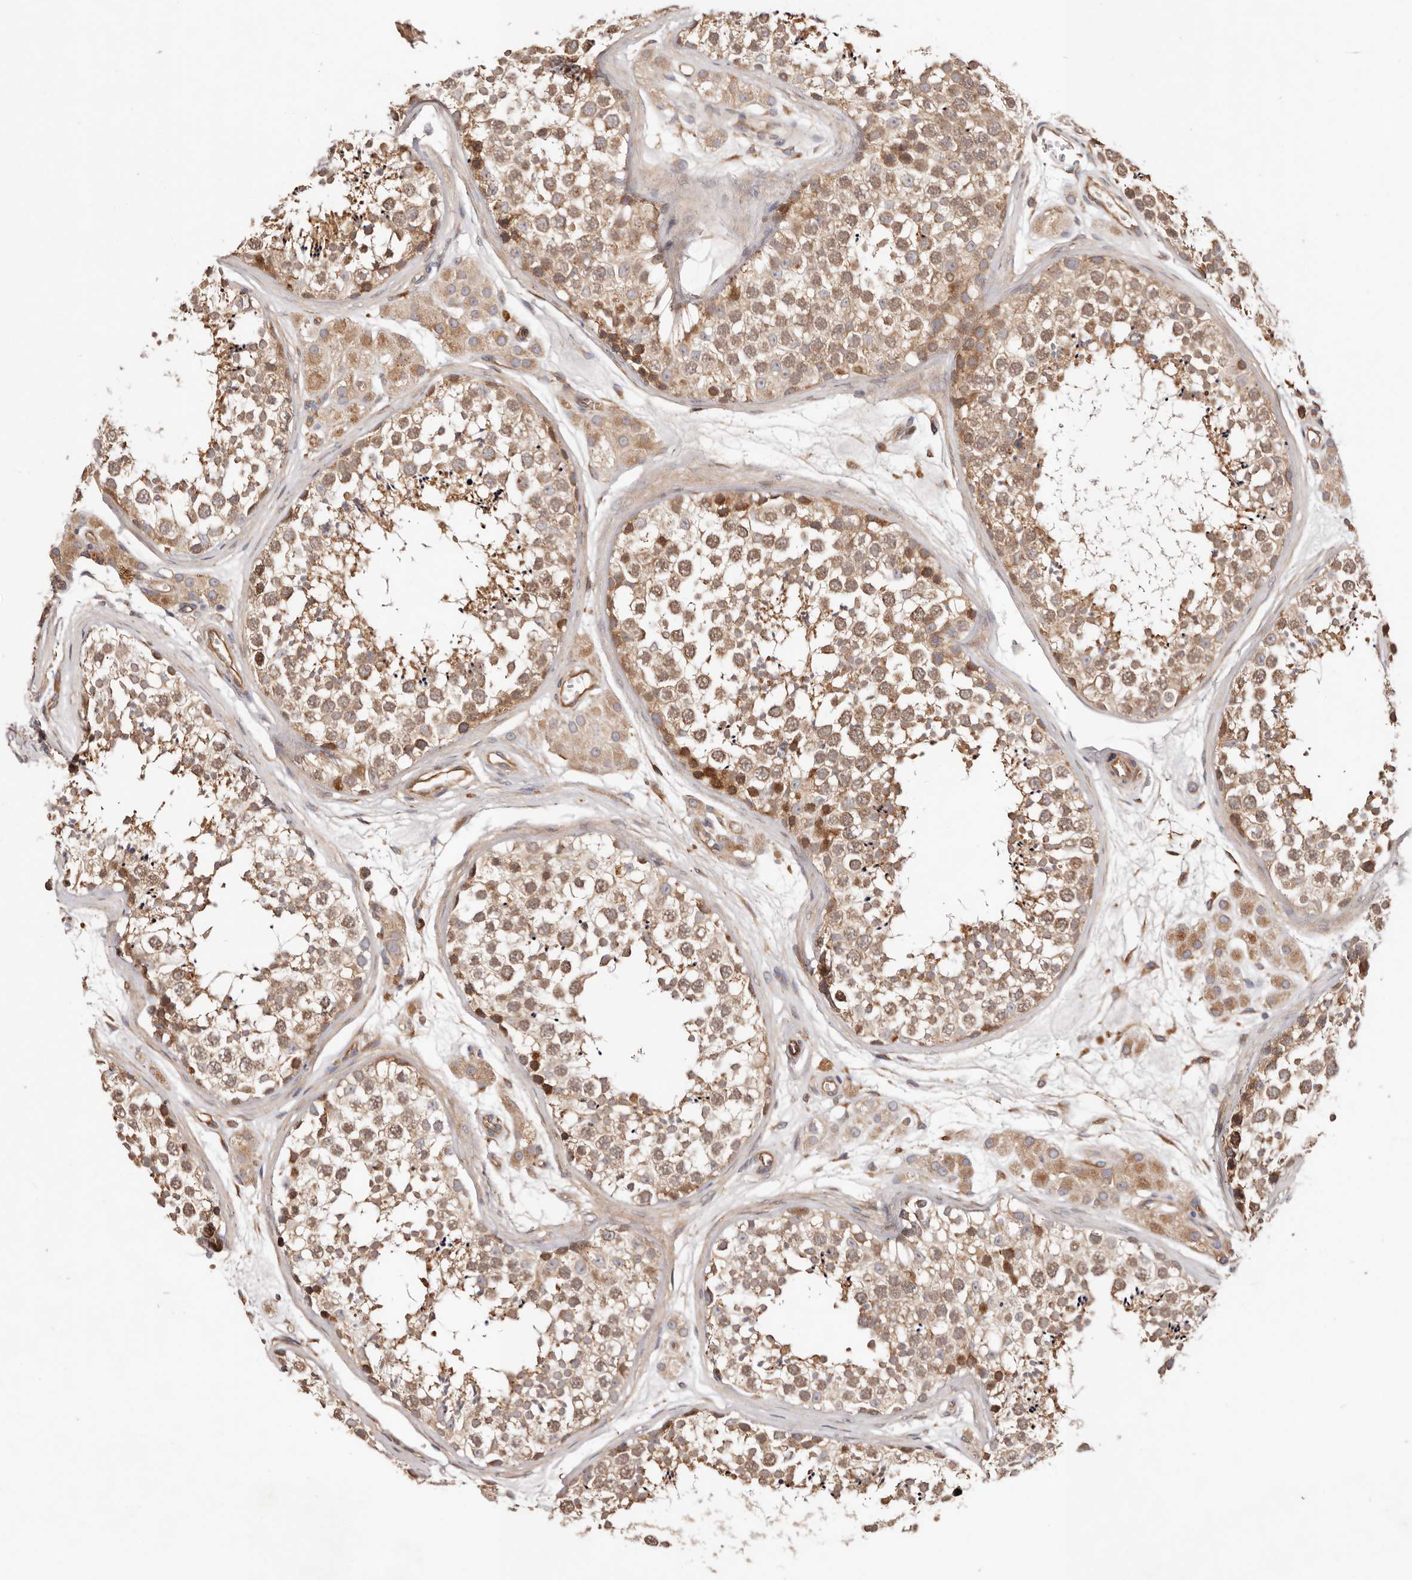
{"staining": {"intensity": "moderate", "quantity": ">75%", "location": "cytoplasmic/membranous"}, "tissue": "testis", "cell_type": "Cells in seminiferous ducts", "image_type": "normal", "snomed": [{"axis": "morphology", "description": "Normal tissue, NOS"}, {"axis": "topography", "description": "Testis"}], "caption": "Testis stained for a protein exhibits moderate cytoplasmic/membranous positivity in cells in seminiferous ducts. (IHC, brightfield microscopy, high magnification).", "gene": "MACF1", "patient": {"sex": "male", "age": 56}}